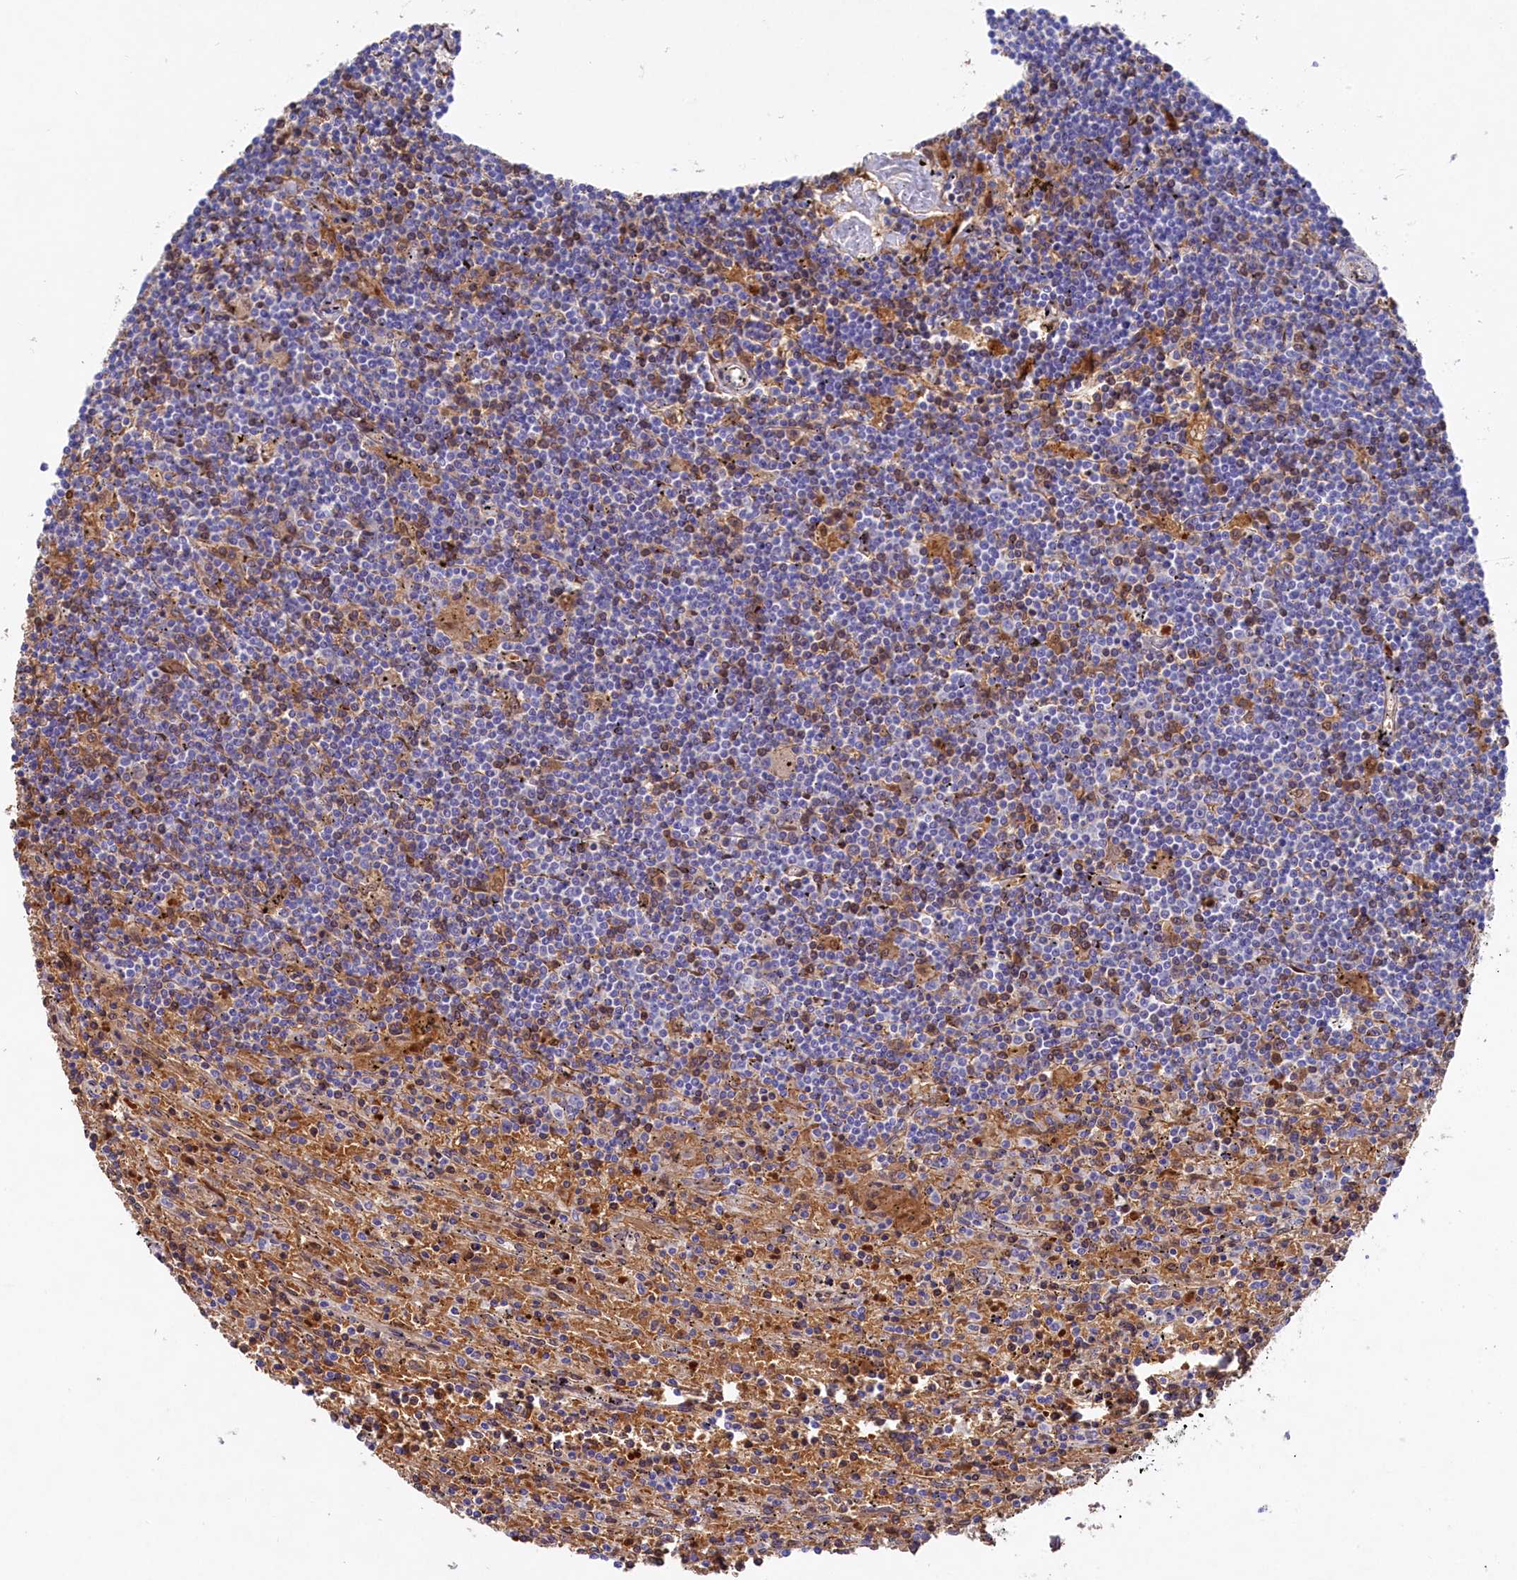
{"staining": {"intensity": "moderate", "quantity": "<25%", "location": "cytoplasmic/membranous"}, "tissue": "lymphoma", "cell_type": "Tumor cells", "image_type": "cancer", "snomed": [{"axis": "morphology", "description": "Malignant lymphoma, non-Hodgkin's type, Low grade"}, {"axis": "topography", "description": "Spleen"}], "caption": "Protein staining by immunohistochemistry (IHC) displays moderate cytoplasmic/membranous positivity in approximately <25% of tumor cells in low-grade malignant lymphoma, non-Hodgkin's type.", "gene": "LHFPL4", "patient": {"sex": "male", "age": 76}}